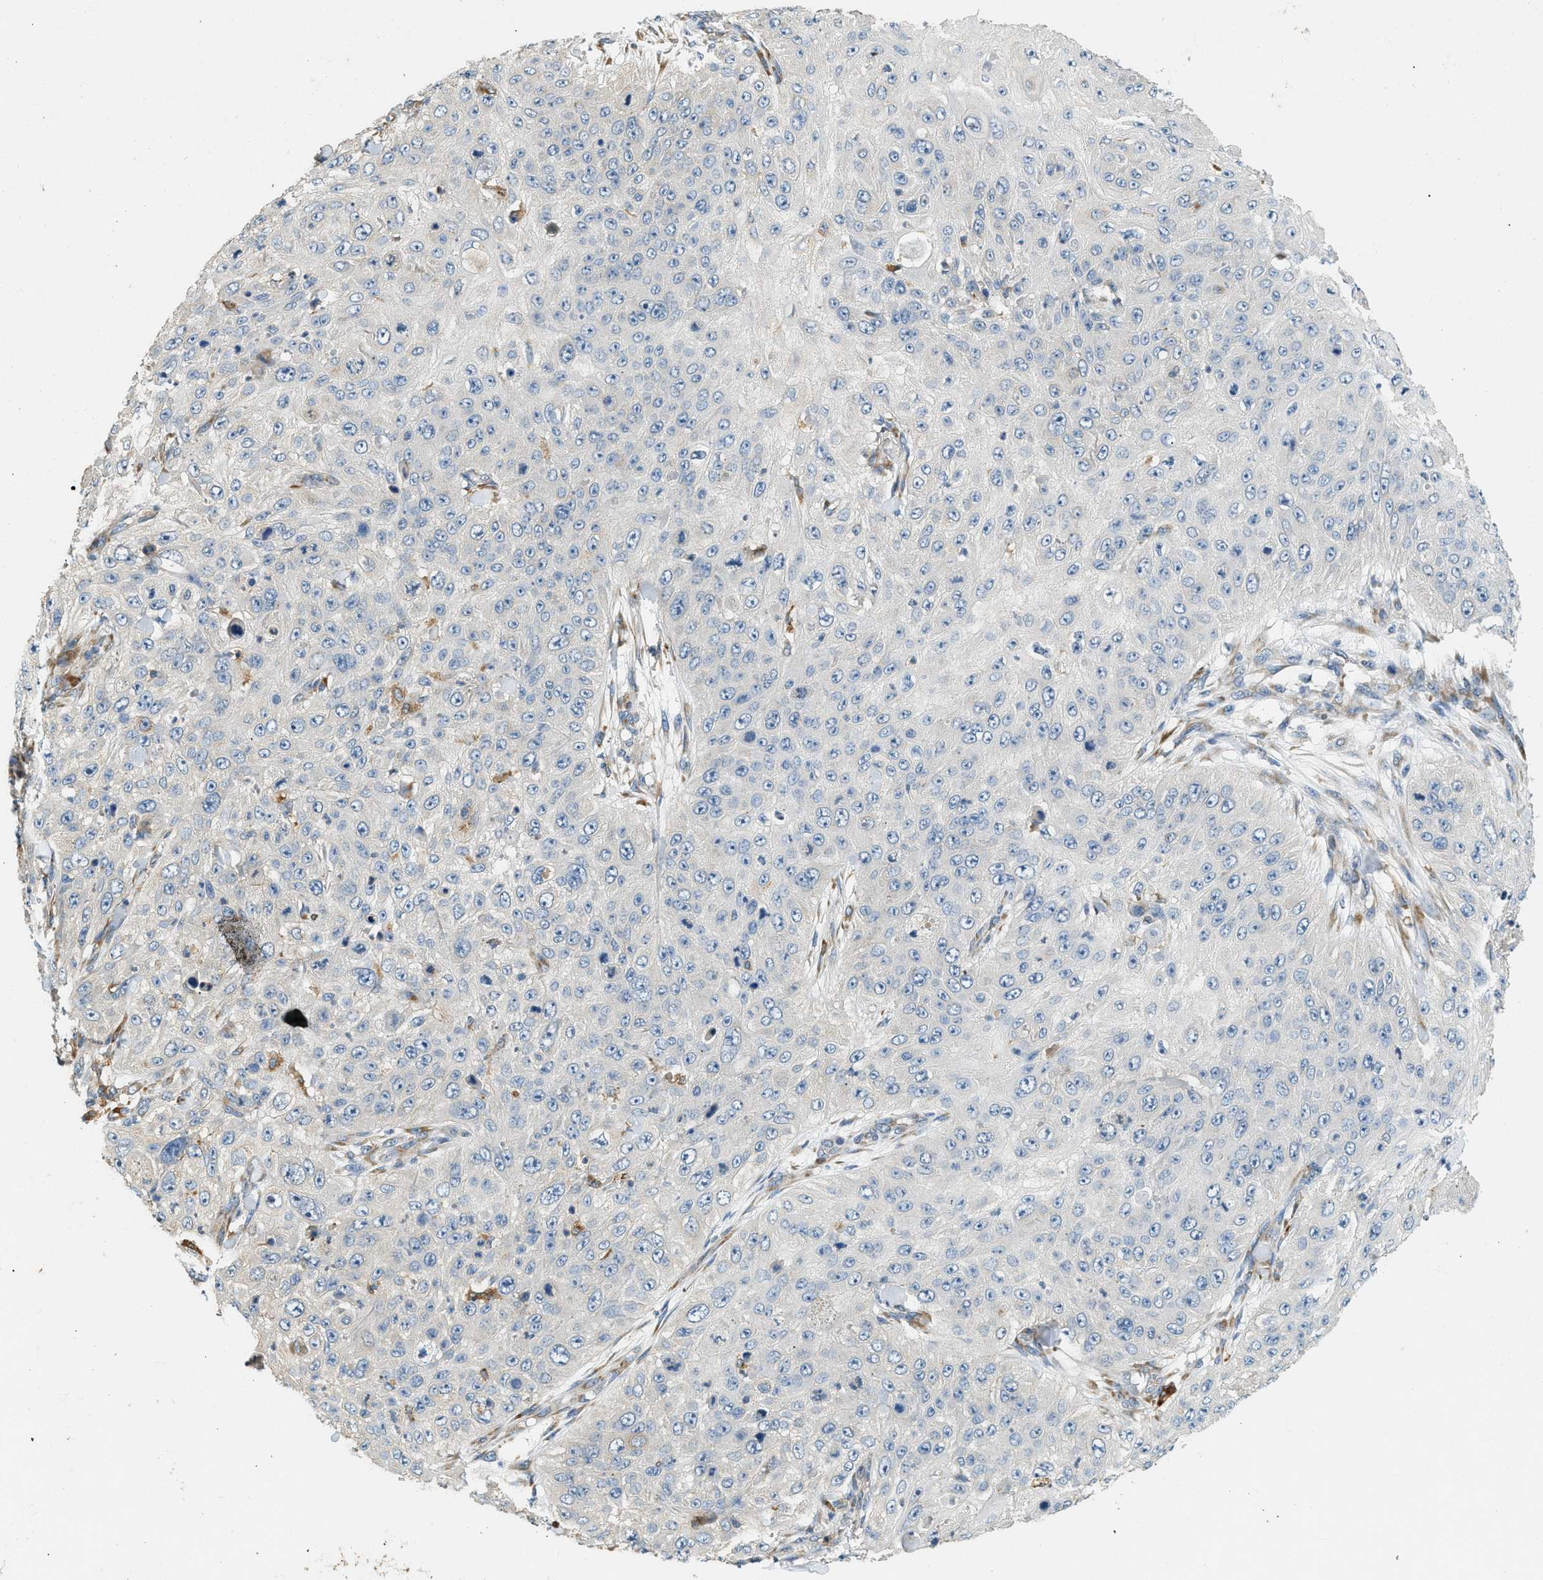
{"staining": {"intensity": "negative", "quantity": "none", "location": "none"}, "tissue": "skin cancer", "cell_type": "Tumor cells", "image_type": "cancer", "snomed": [{"axis": "morphology", "description": "Squamous cell carcinoma, NOS"}, {"axis": "topography", "description": "Skin"}], "caption": "A histopathology image of skin cancer stained for a protein displays no brown staining in tumor cells.", "gene": "CTSB", "patient": {"sex": "female", "age": 80}}